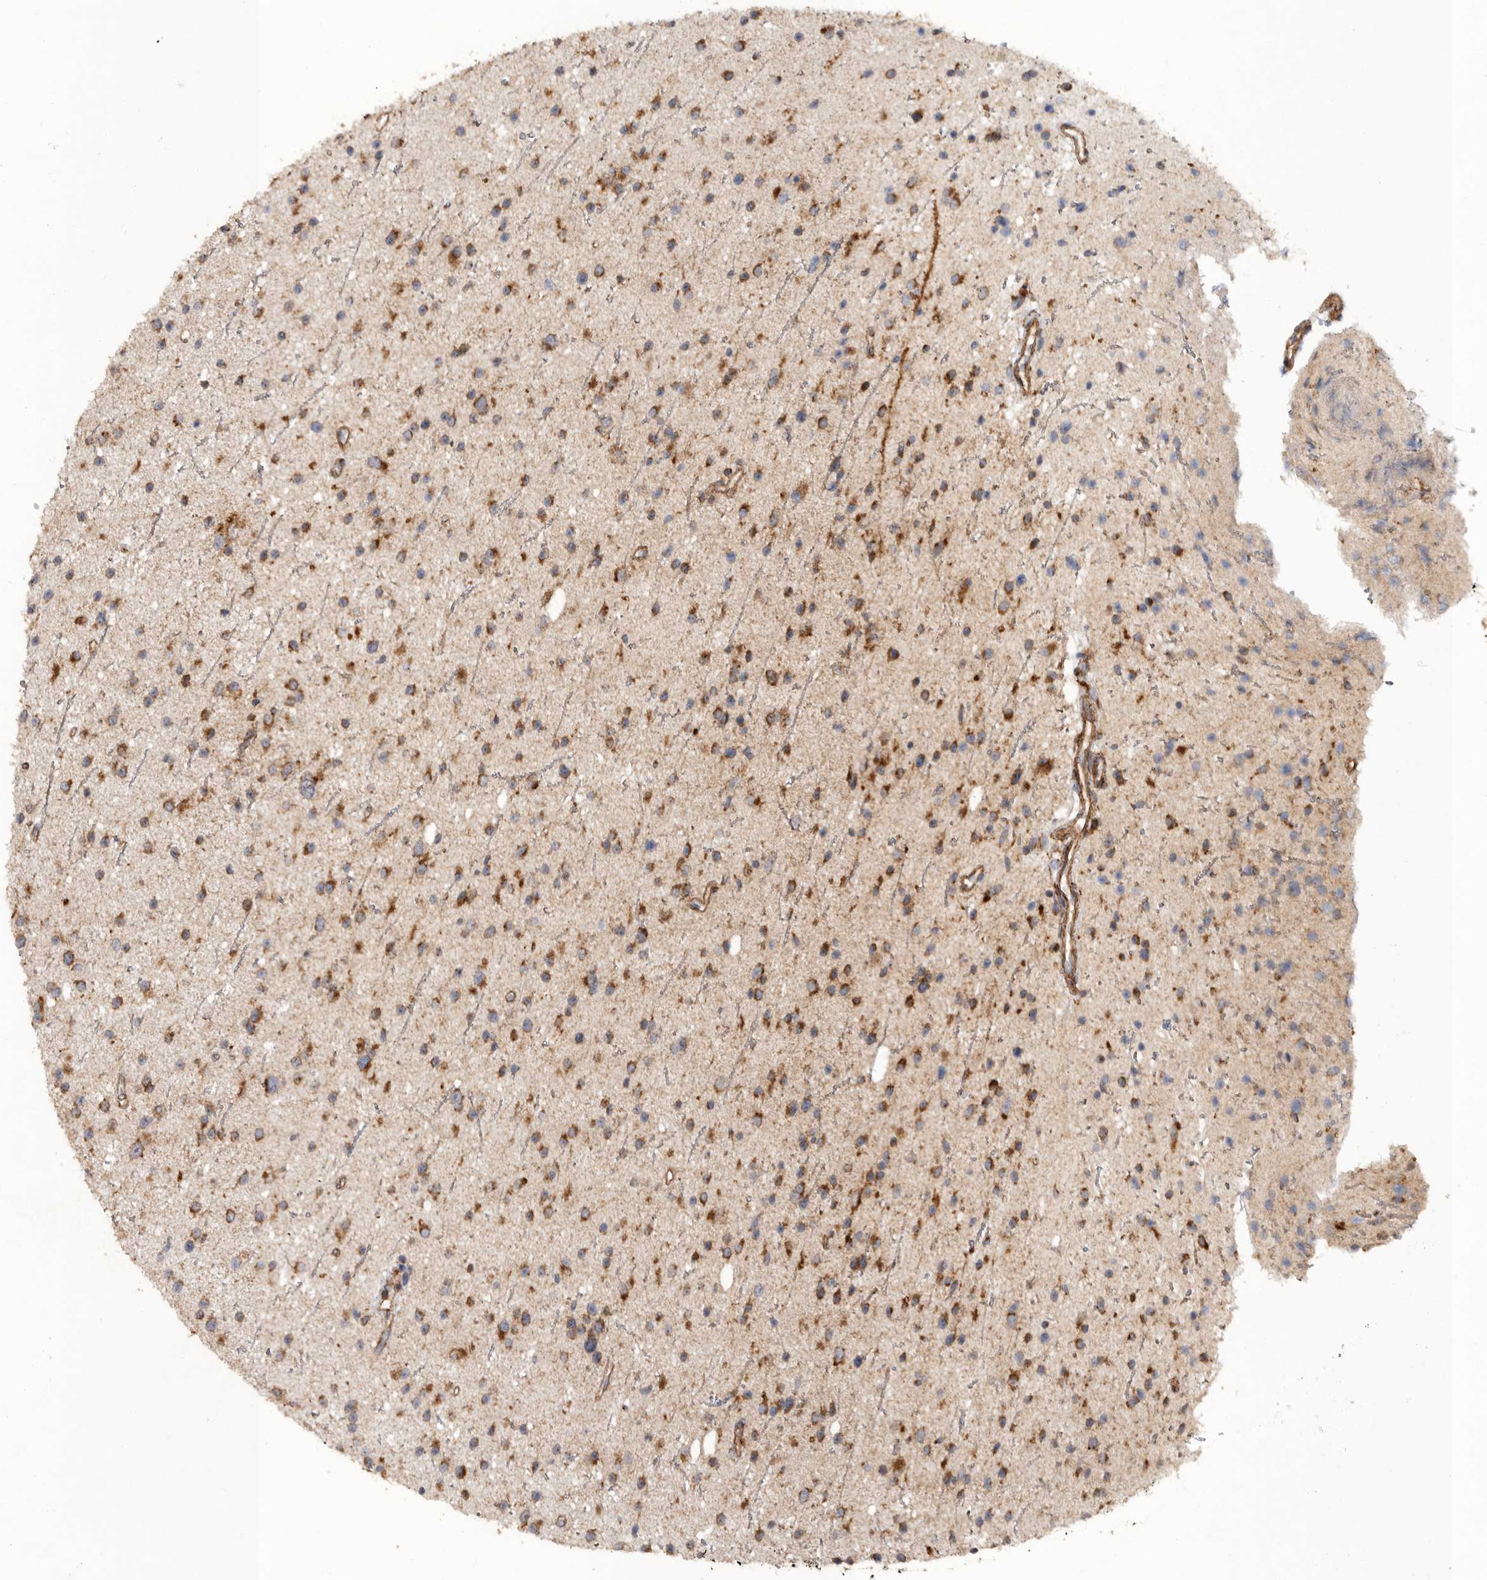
{"staining": {"intensity": "moderate", "quantity": ">75%", "location": "cytoplasmic/membranous"}, "tissue": "glioma", "cell_type": "Tumor cells", "image_type": "cancer", "snomed": [{"axis": "morphology", "description": "Glioma, malignant, Low grade"}, {"axis": "topography", "description": "Cerebral cortex"}], "caption": "Immunohistochemistry (IHC) (DAB) staining of human malignant low-grade glioma shows moderate cytoplasmic/membranous protein positivity in about >75% of tumor cells.", "gene": "PODXL2", "patient": {"sex": "female", "age": 39}}